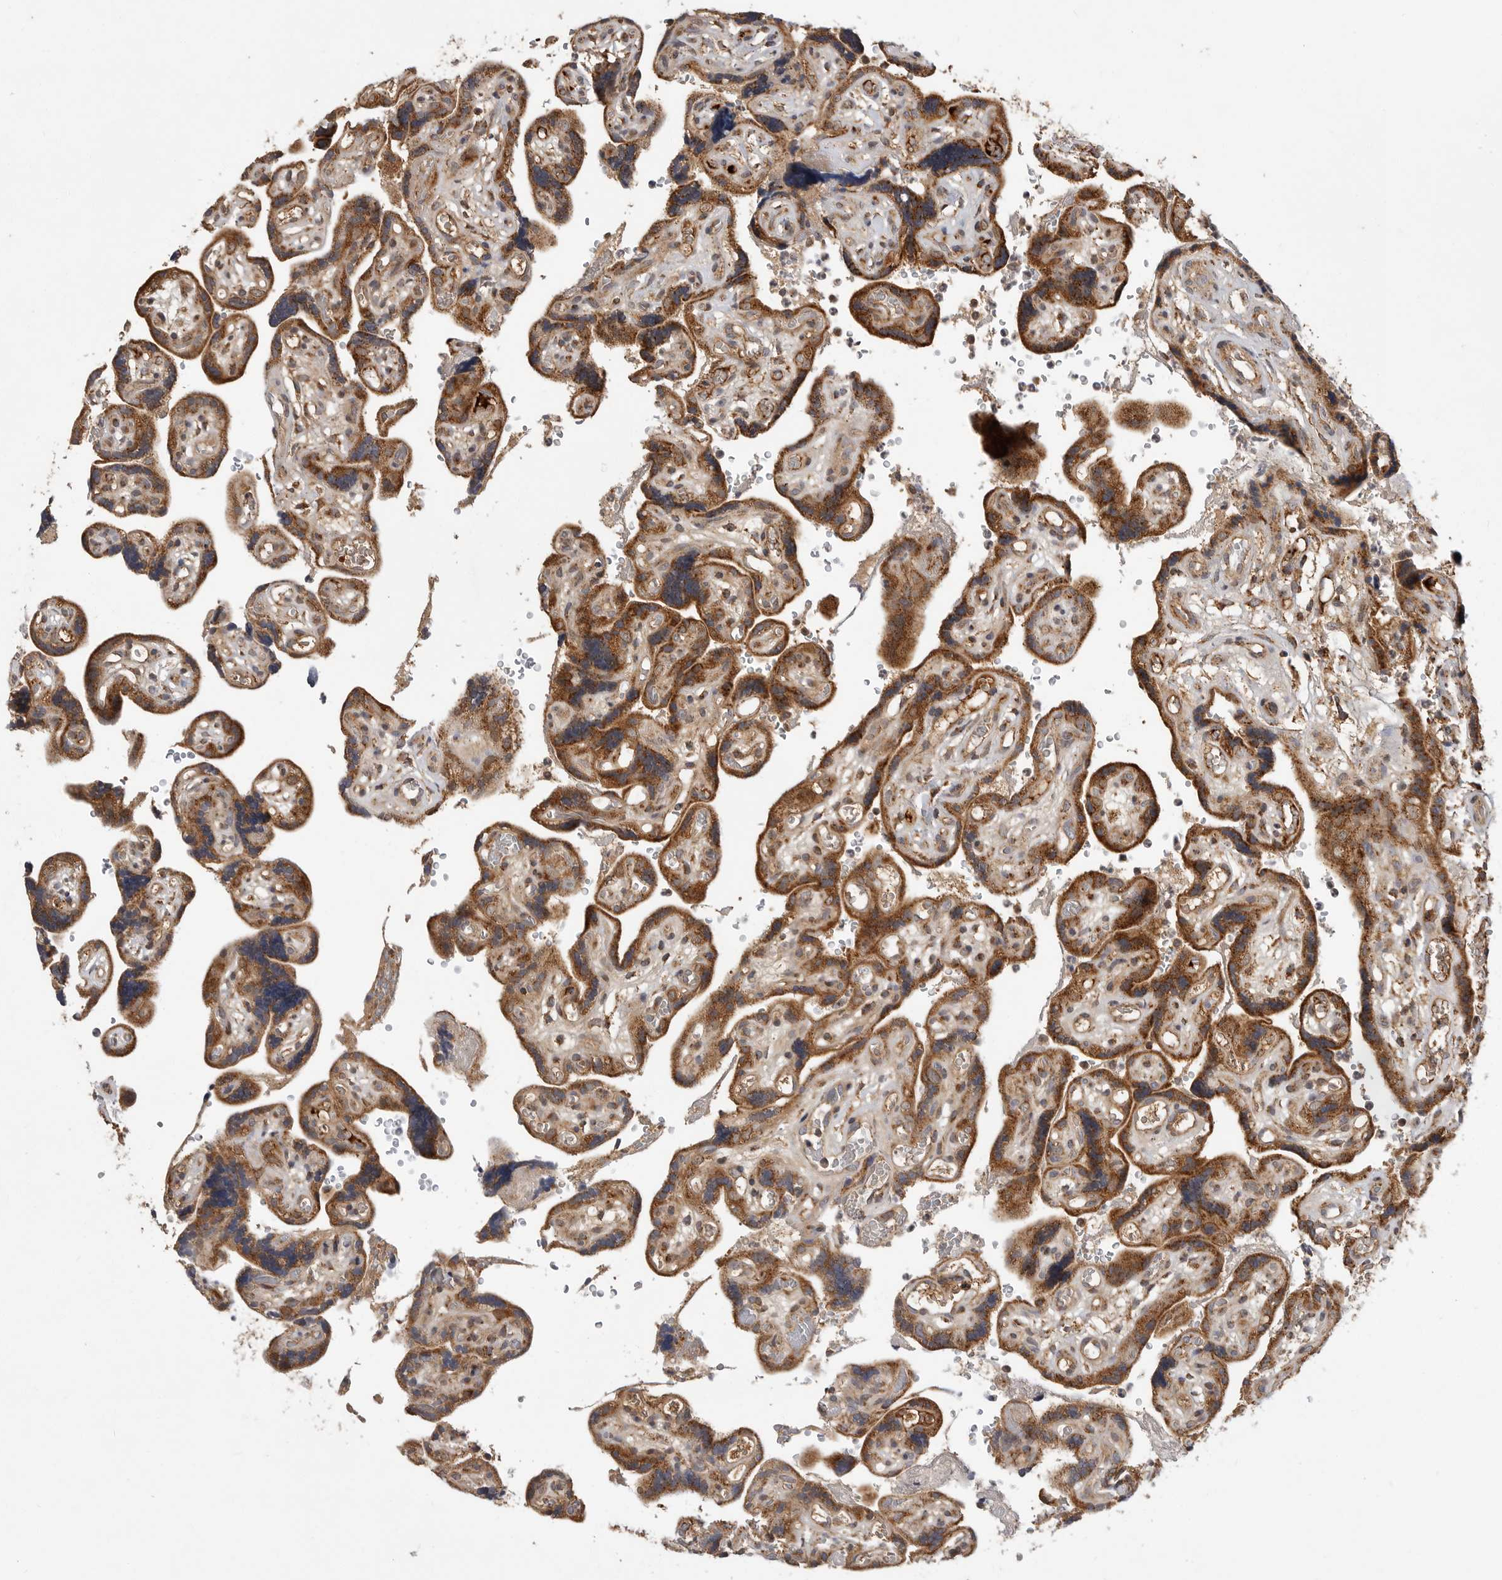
{"staining": {"intensity": "moderate", "quantity": ">75%", "location": "cytoplasmic/membranous"}, "tissue": "placenta", "cell_type": "Decidual cells", "image_type": "normal", "snomed": [{"axis": "morphology", "description": "Normal tissue, NOS"}, {"axis": "topography", "description": "Placenta"}], "caption": "Immunohistochemical staining of normal human placenta shows >75% levels of moderate cytoplasmic/membranous protein positivity in approximately >75% of decidual cells.", "gene": "KYAT3", "patient": {"sex": "female", "age": 30}}